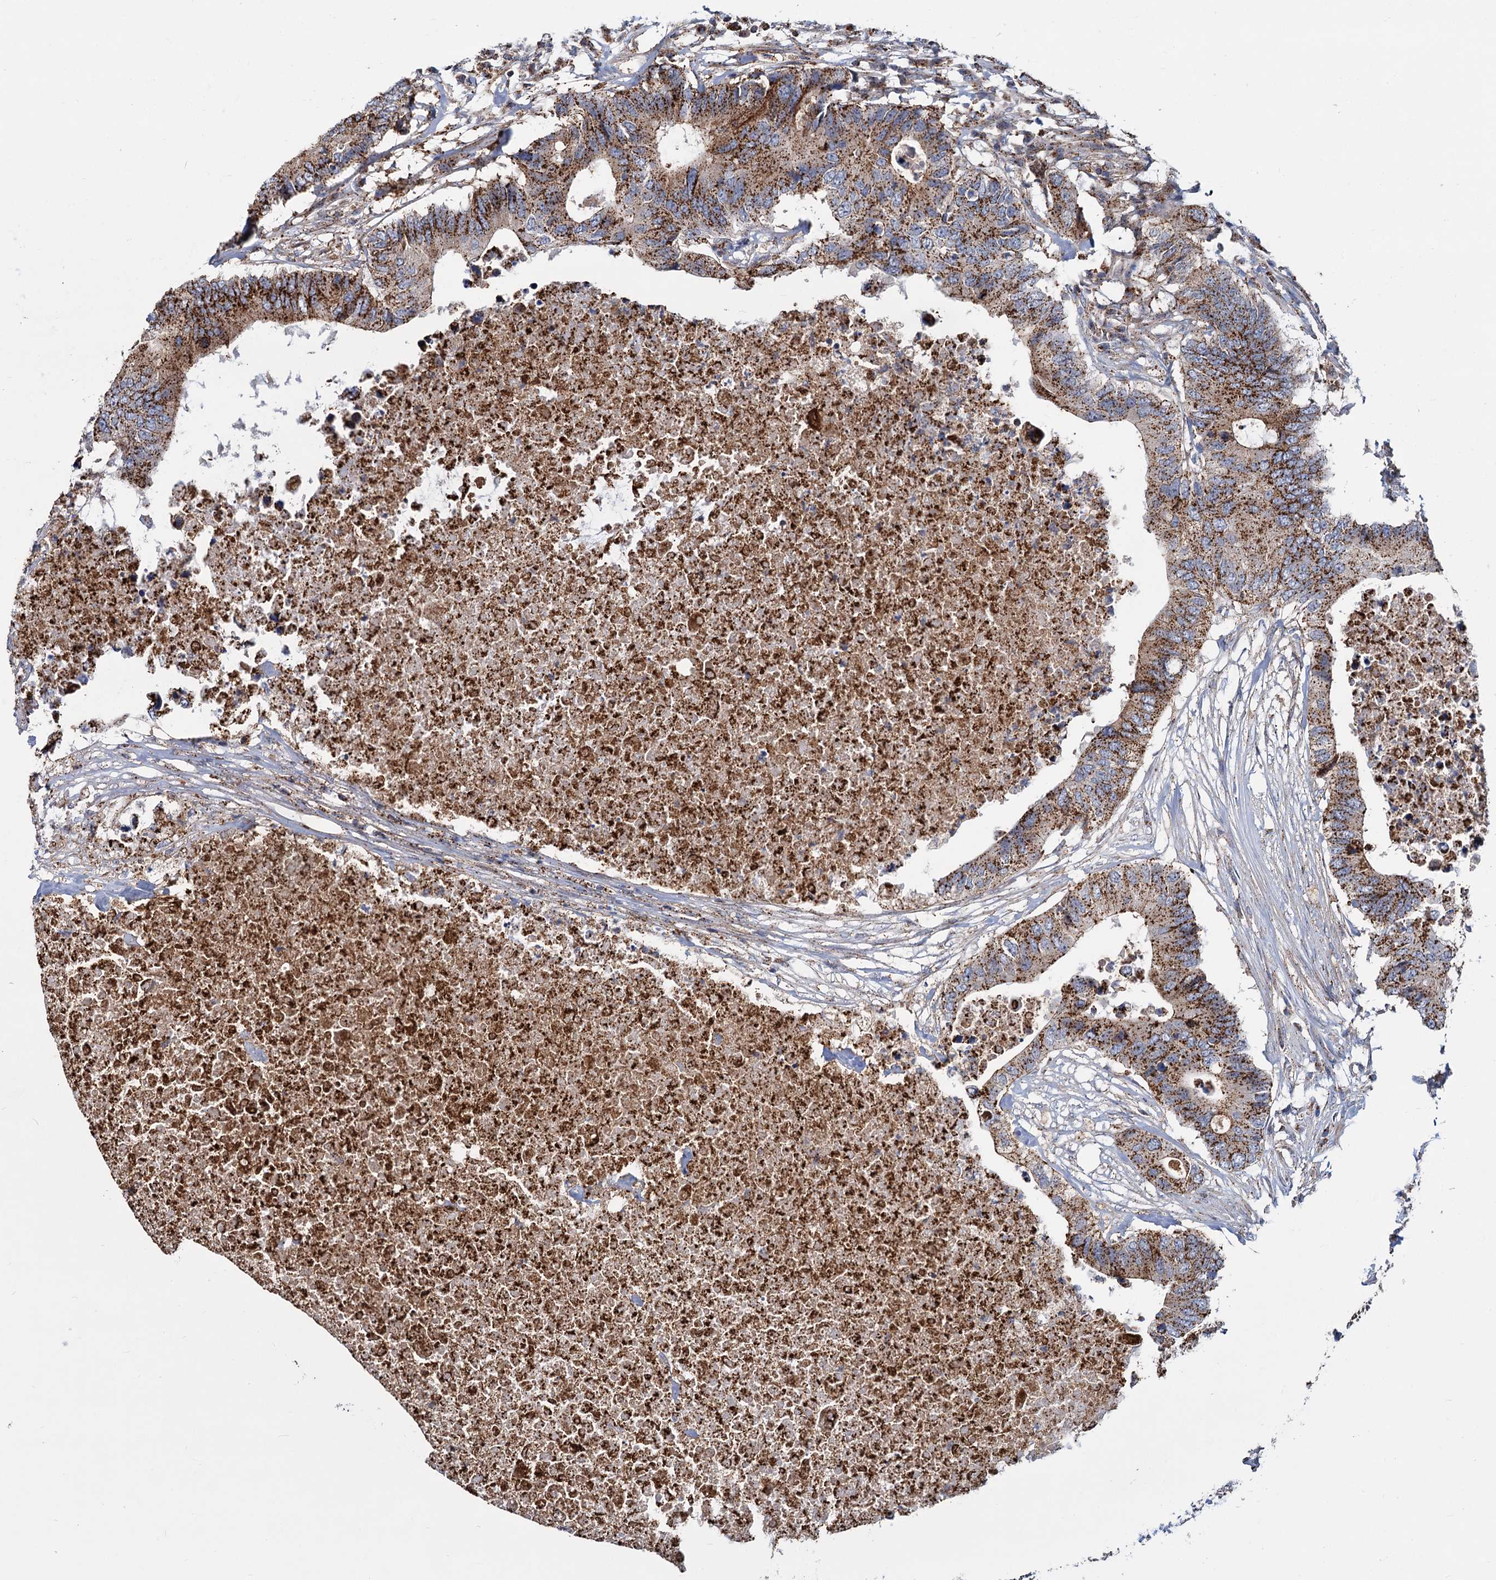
{"staining": {"intensity": "strong", "quantity": ">75%", "location": "cytoplasmic/membranous"}, "tissue": "colorectal cancer", "cell_type": "Tumor cells", "image_type": "cancer", "snomed": [{"axis": "morphology", "description": "Adenocarcinoma, NOS"}, {"axis": "topography", "description": "Colon"}], "caption": "Protein staining of colorectal cancer tissue exhibits strong cytoplasmic/membranous staining in about >75% of tumor cells. (brown staining indicates protein expression, while blue staining denotes nuclei).", "gene": "PSEN1", "patient": {"sex": "male", "age": 71}}